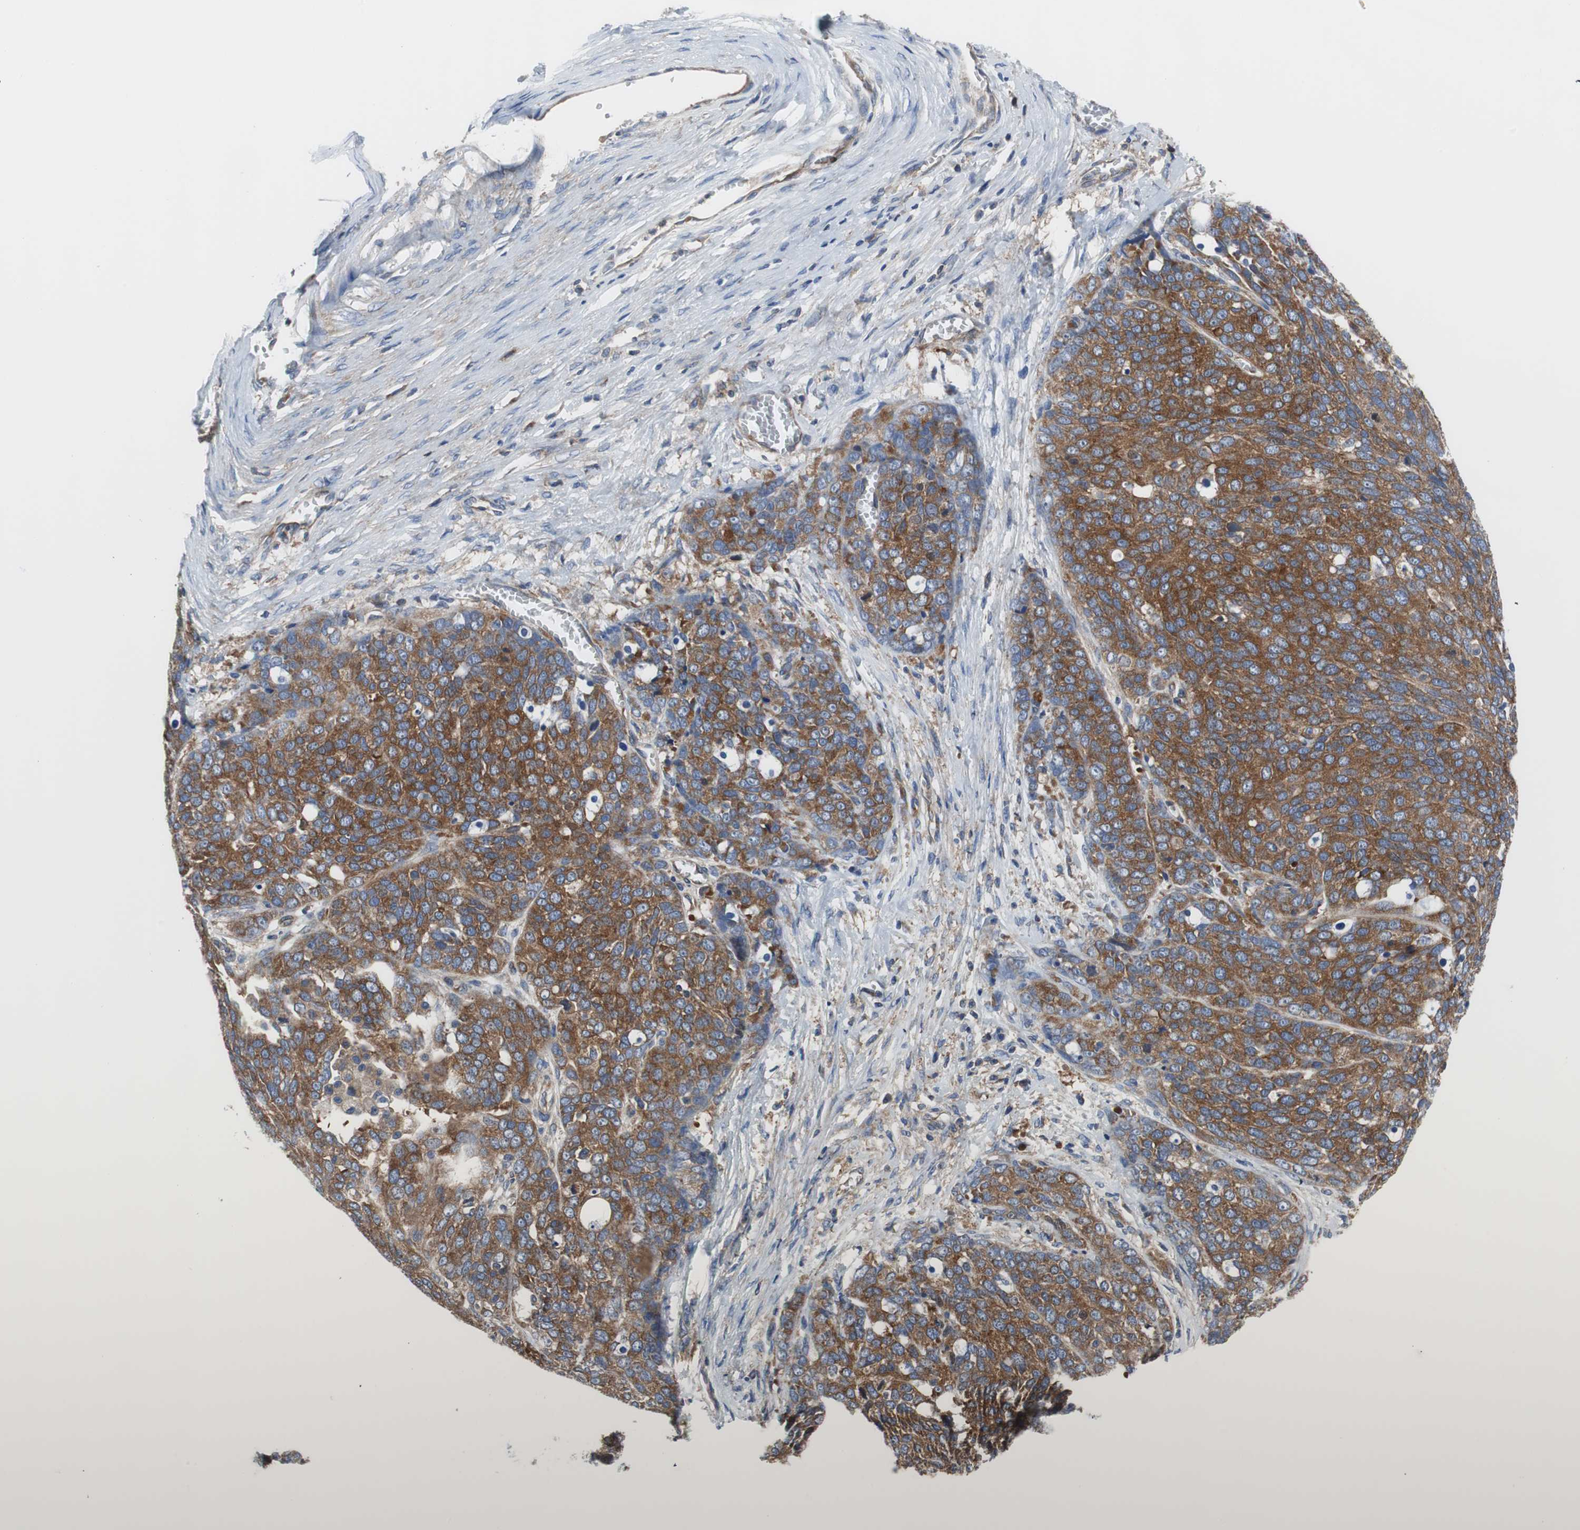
{"staining": {"intensity": "strong", "quantity": ">75%", "location": "cytoplasmic/membranous"}, "tissue": "ovarian cancer", "cell_type": "Tumor cells", "image_type": "cancer", "snomed": [{"axis": "morphology", "description": "Cystadenocarcinoma, serous, NOS"}, {"axis": "topography", "description": "Ovary"}], "caption": "IHC histopathology image of ovarian cancer stained for a protein (brown), which shows high levels of strong cytoplasmic/membranous staining in about >75% of tumor cells.", "gene": "BRAF", "patient": {"sex": "female", "age": 44}}